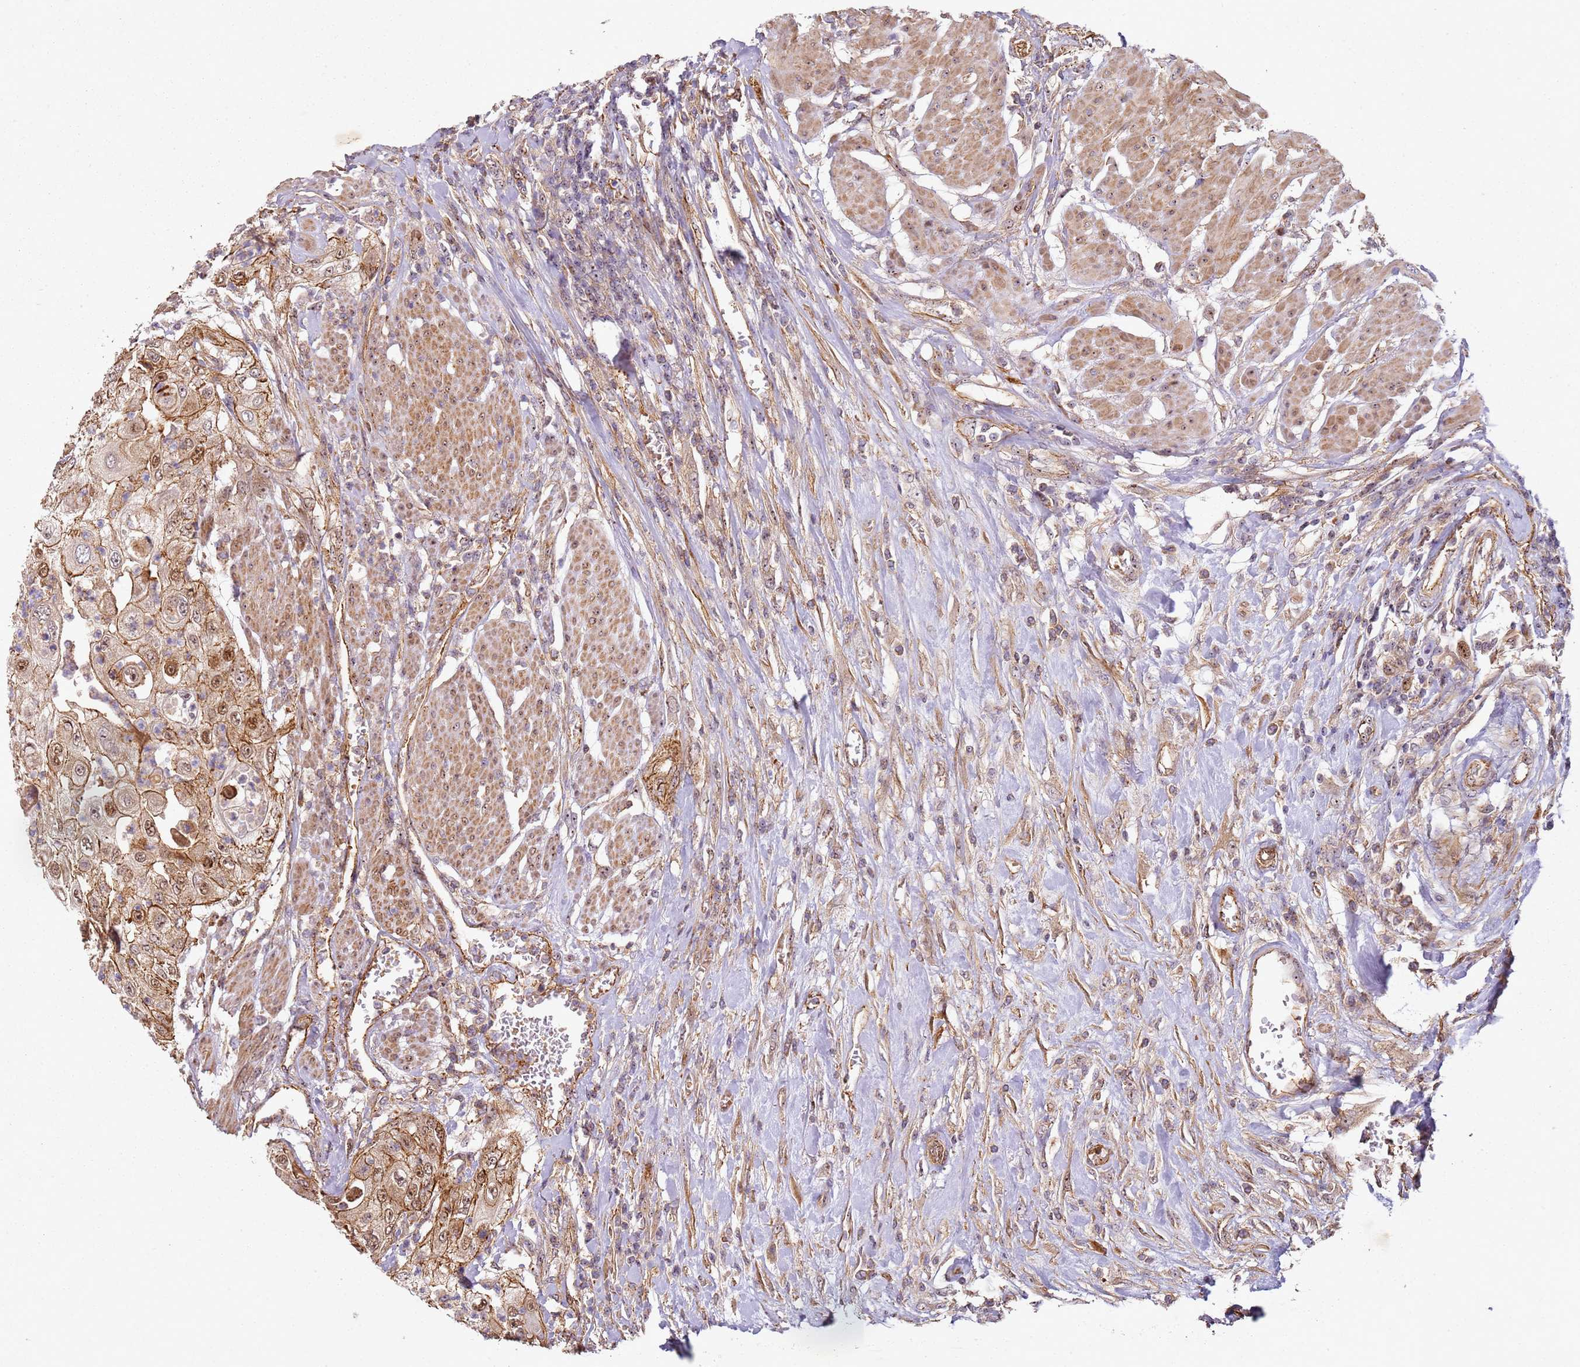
{"staining": {"intensity": "moderate", "quantity": ">75%", "location": "cytoplasmic/membranous,nuclear"}, "tissue": "urothelial cancer", "cell_type": "Tumor cells", "image_type": "cancer", "snomed": [{"axis": "morphology", "description": "Urothelial carcinoma, High grade"}, {"axis": "topography", "description": "Urinary bladder"}], "caption": "This is a micrograph of IHC staining of high-grade urothelial carcinoma, which shows moderate expression in the cytoplasmic/membranous and nuclear of tumor cells.", "gene": "C2CD4B", "patient": {"sex": "female", "age": 79}}